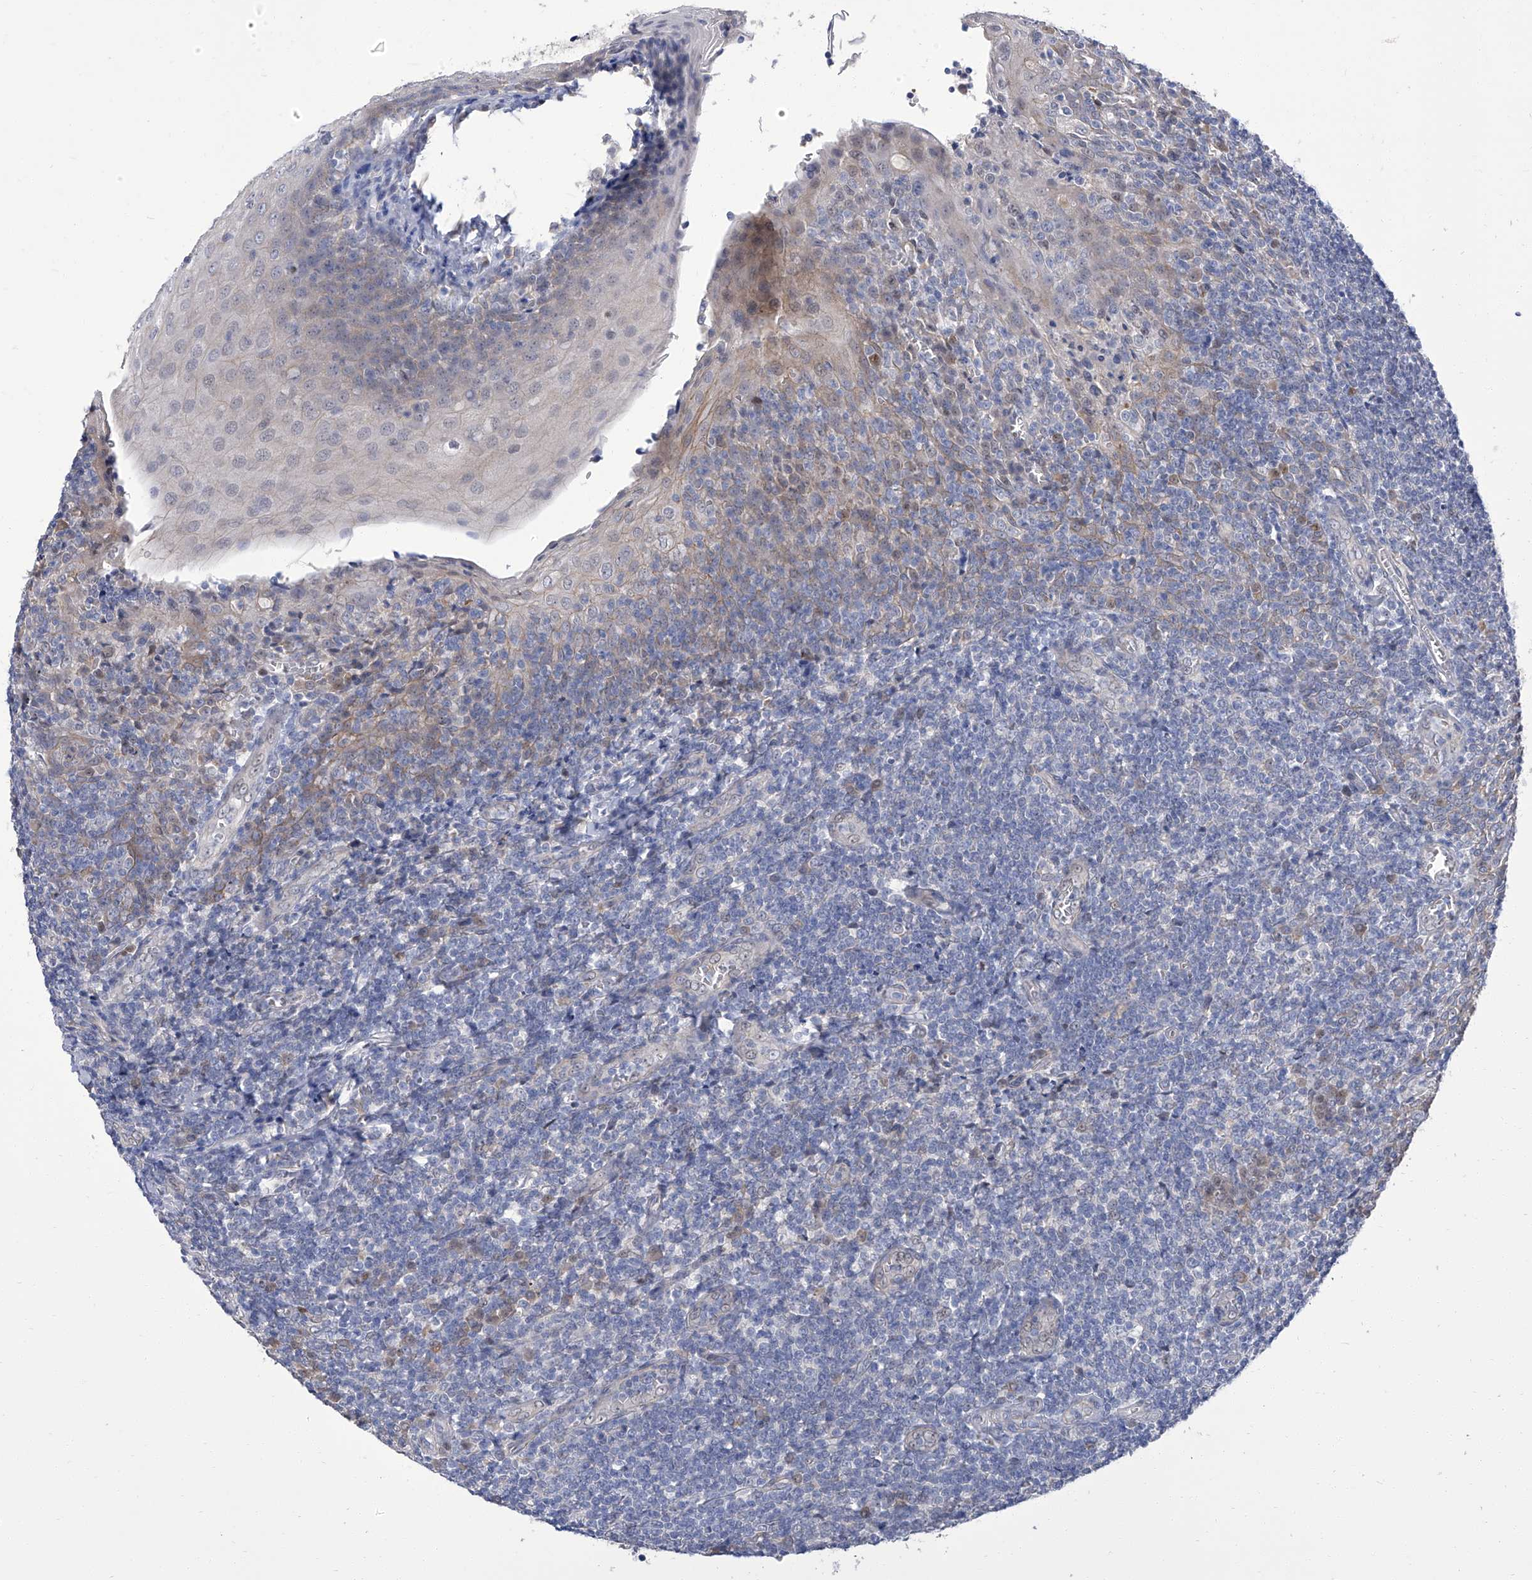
{"staining": {"intensity": "negative", "quantity": "none", "location": "none"}, "tissue": "tonsil", "cell_type": "Germinal center cells", "image_type": "normal", "snomed": [{"axis": "morphology", "description": "Normal tissue, NOS"}, {"axis": "topography", "description": "Tonsil"}], "caption": "The histopathology image reveals no staining of germinal center cells in normal tonsil. The staining is performed using DAB brown chromogen with nuclei counter-stained in using hematoxylin.", "gene": "PARD3", "patient": {"sex": "male", "age": 27}}